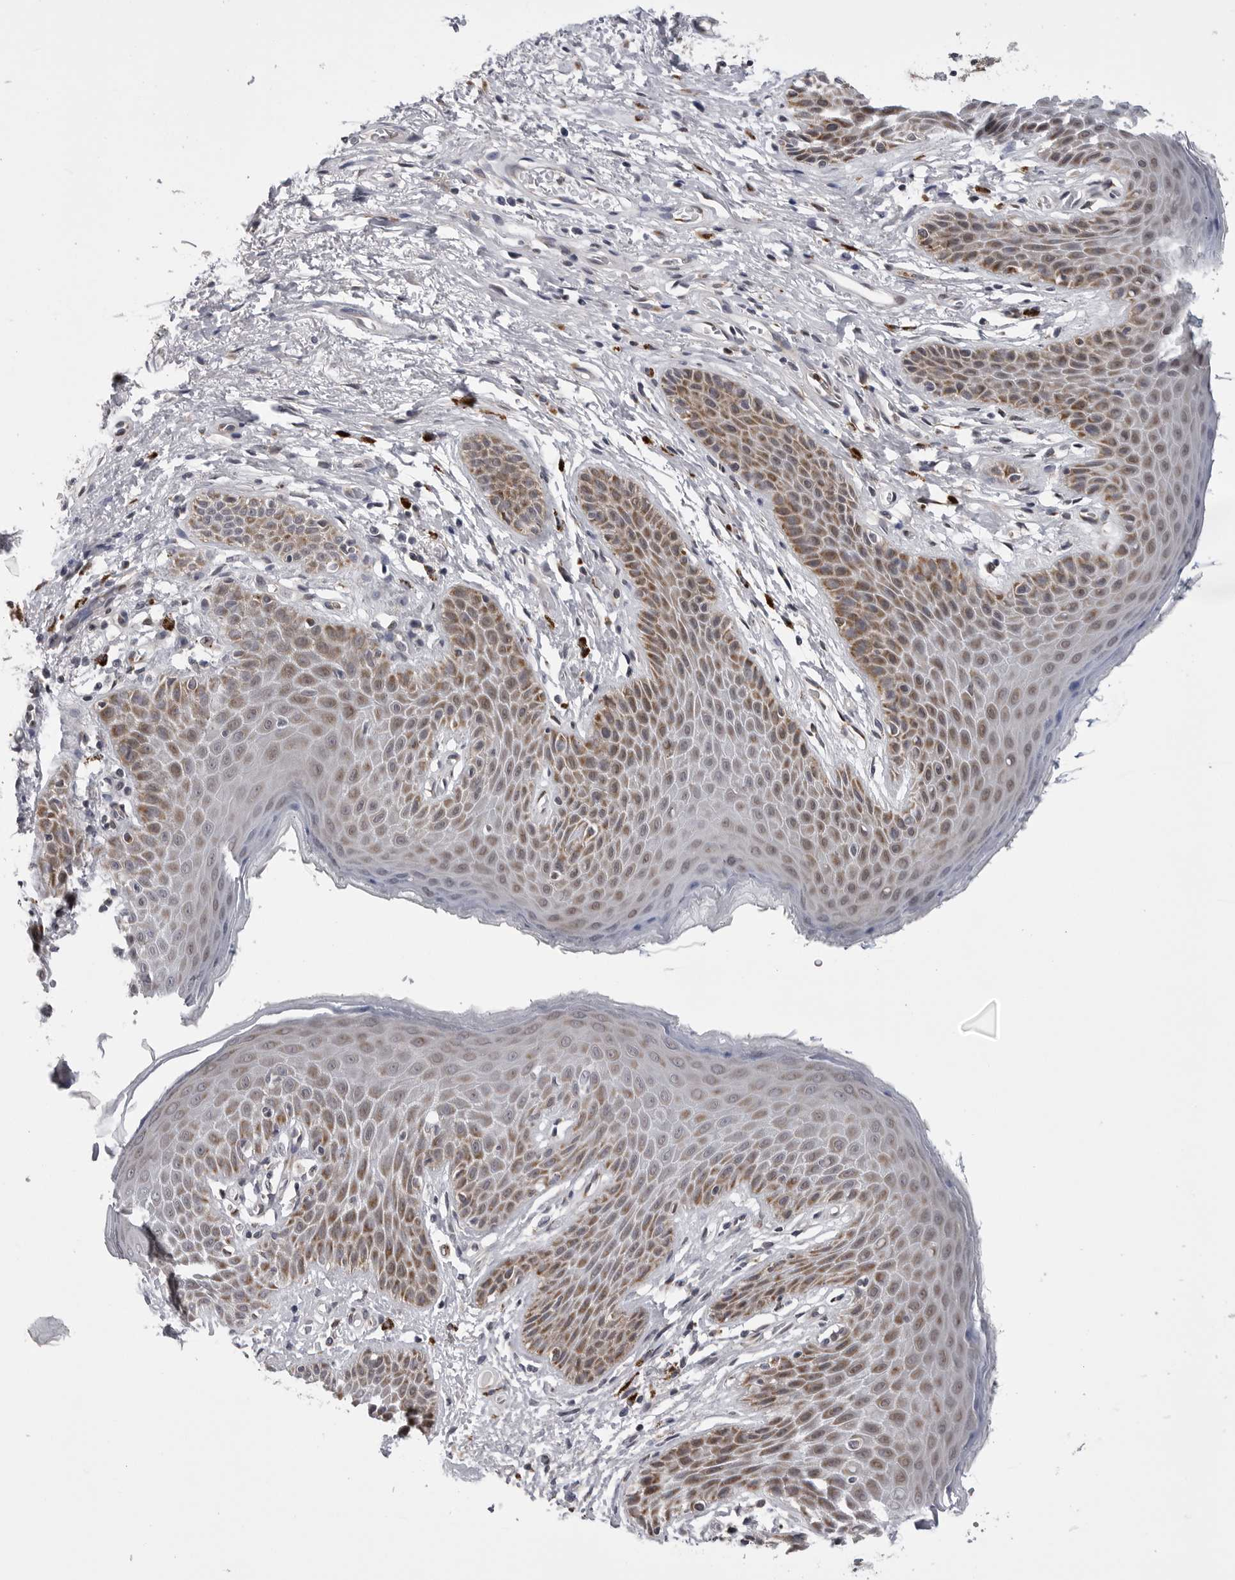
{"staining": {"intensity": "moderate", "quantity": ">75%", "location": "cytoplasmic/membranous"}, "tissue": "skin", "cell_type": "Epidermal cells", "image_type": "normal", "snomed": [{"axis": "morphology", "description": "Normal tissue, NOS"}, {"axis": "topography", "description": "Anal"}], "caption": "Protein analysis of normal skin exhibits moderate cytoplasmic/membranous expression in about >75% of epidermal cells. Nuclei are stained in blue.", "gene": "CDK20", "patient": {"sex": "male", "age": 74}}